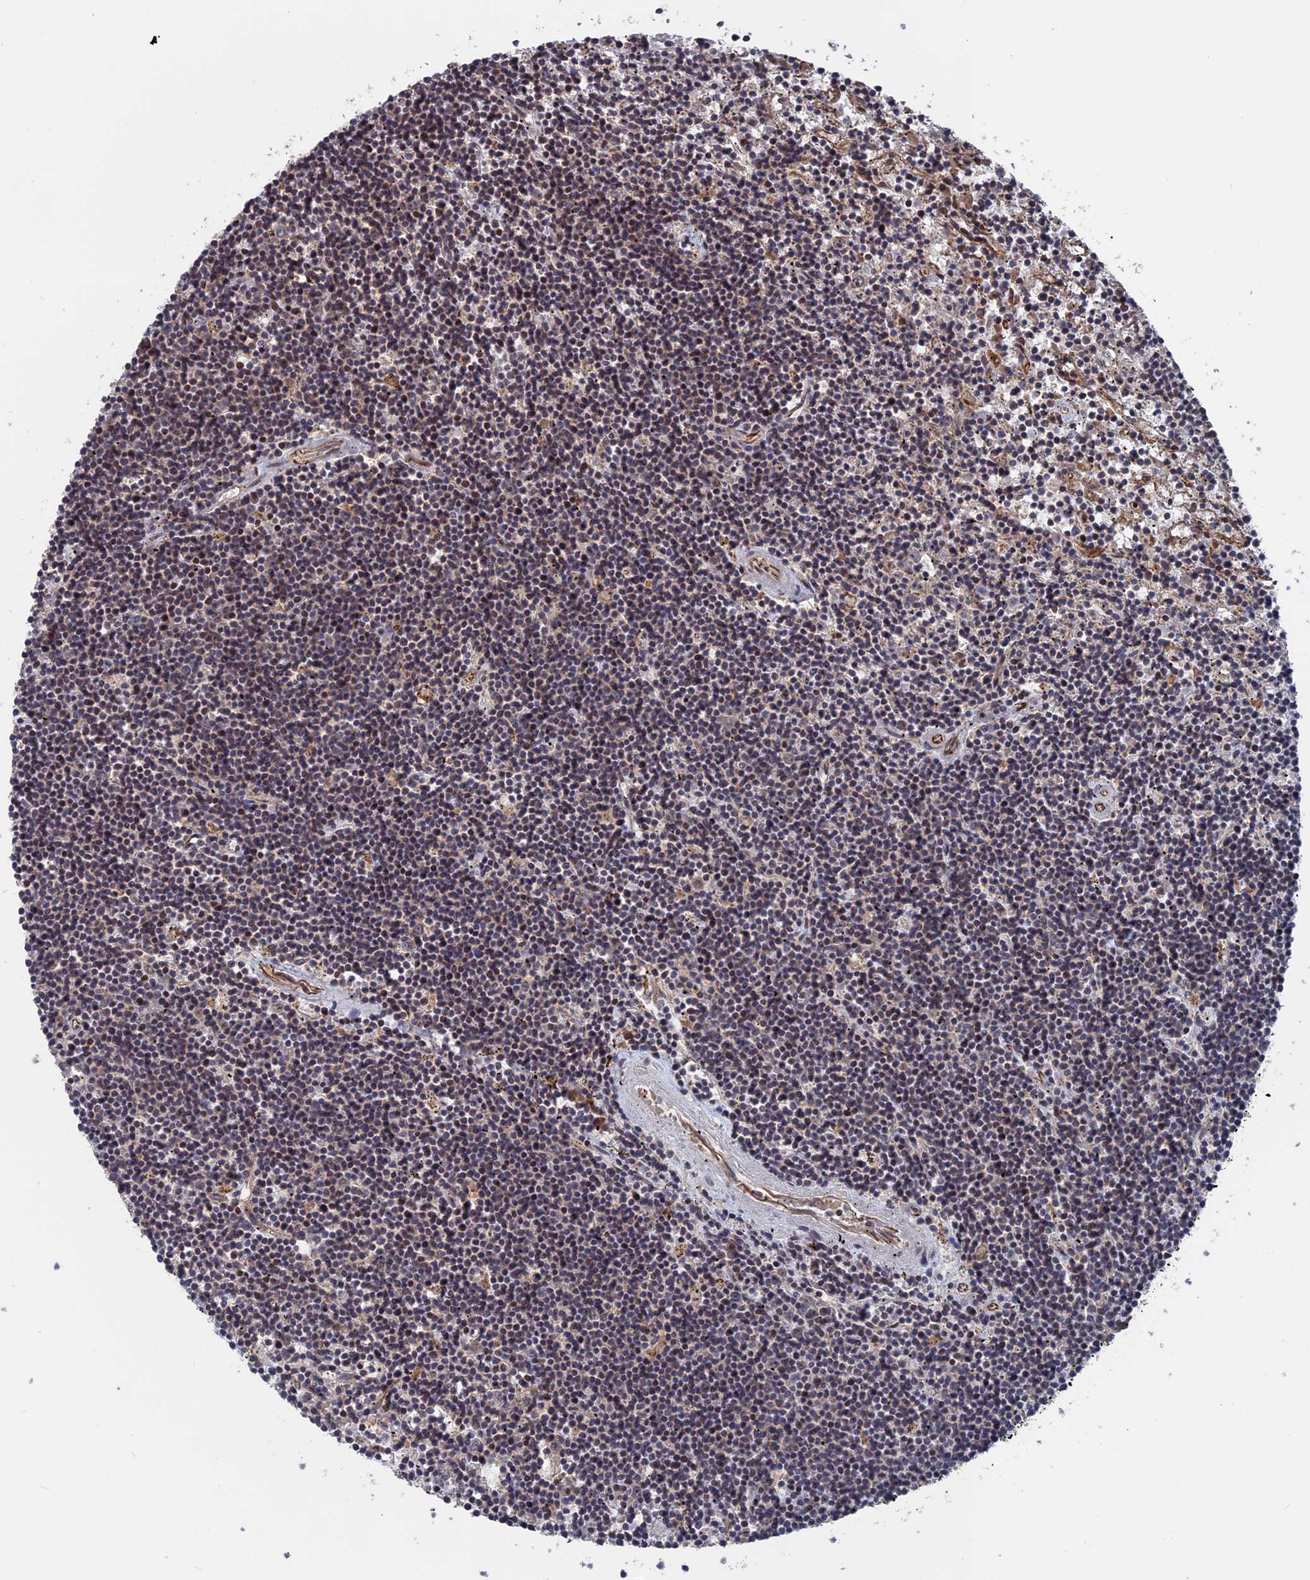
{"staining": {"intensity": "weak", "quantity": "<25%", "location": "cytoplasmic/membranous"}, "tissue": "lymphoma", "cell_type": "Tumor cells", "image_type": "cancer", "snomed": [{"axis": "morphology", "description": "Malignant lymphoma, non-Hodgkin's type, Low grade"}, {"axis": "topography", "description": "Spleen"}], "caption": "Lymphoma was stained to show a protein in brown. There is no significant expression in tumor cells.", "gene": "PLA2G15", "patient": {"sex": "male", "age": 76}}